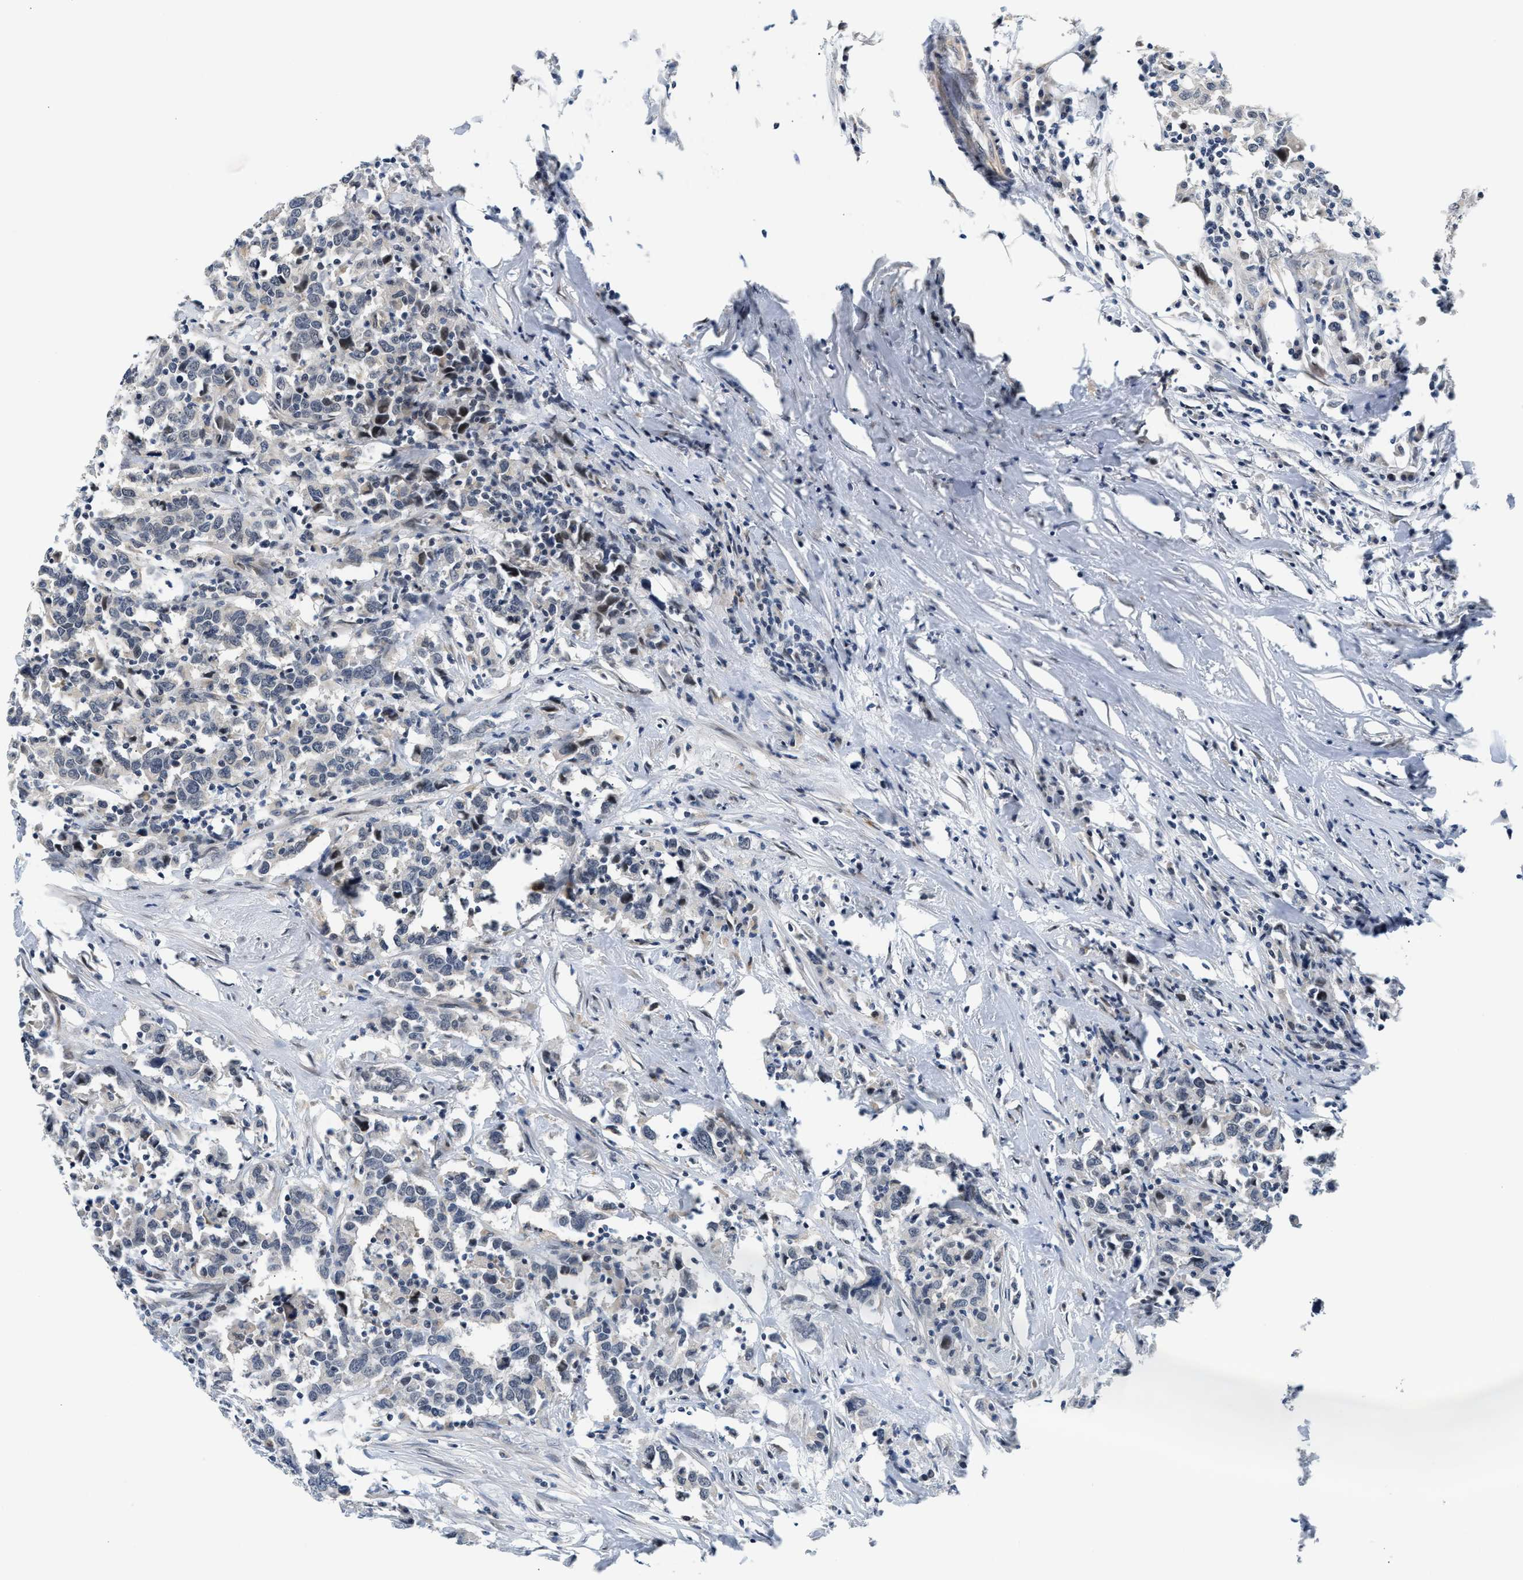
{"staining": {"intensity": "negative", "quantity": "none", "location": "none"}, "tissue": "urothelial cancer", "cell_type": "Tumor cells", "image_type": "cancer", "snomed": [{"axis": "morphology", "description": "Urothelial carcinoma, High grade"}, {"axis": "topography", "description": "Urinary bladder"}], "caption": "The IHC histopathology image has no significant positivity in tumor cells of urothelial carcinoma (high-grade) tissue.", "gene": "PPM1H", "patient": {"sex": "male", "age": 61}}